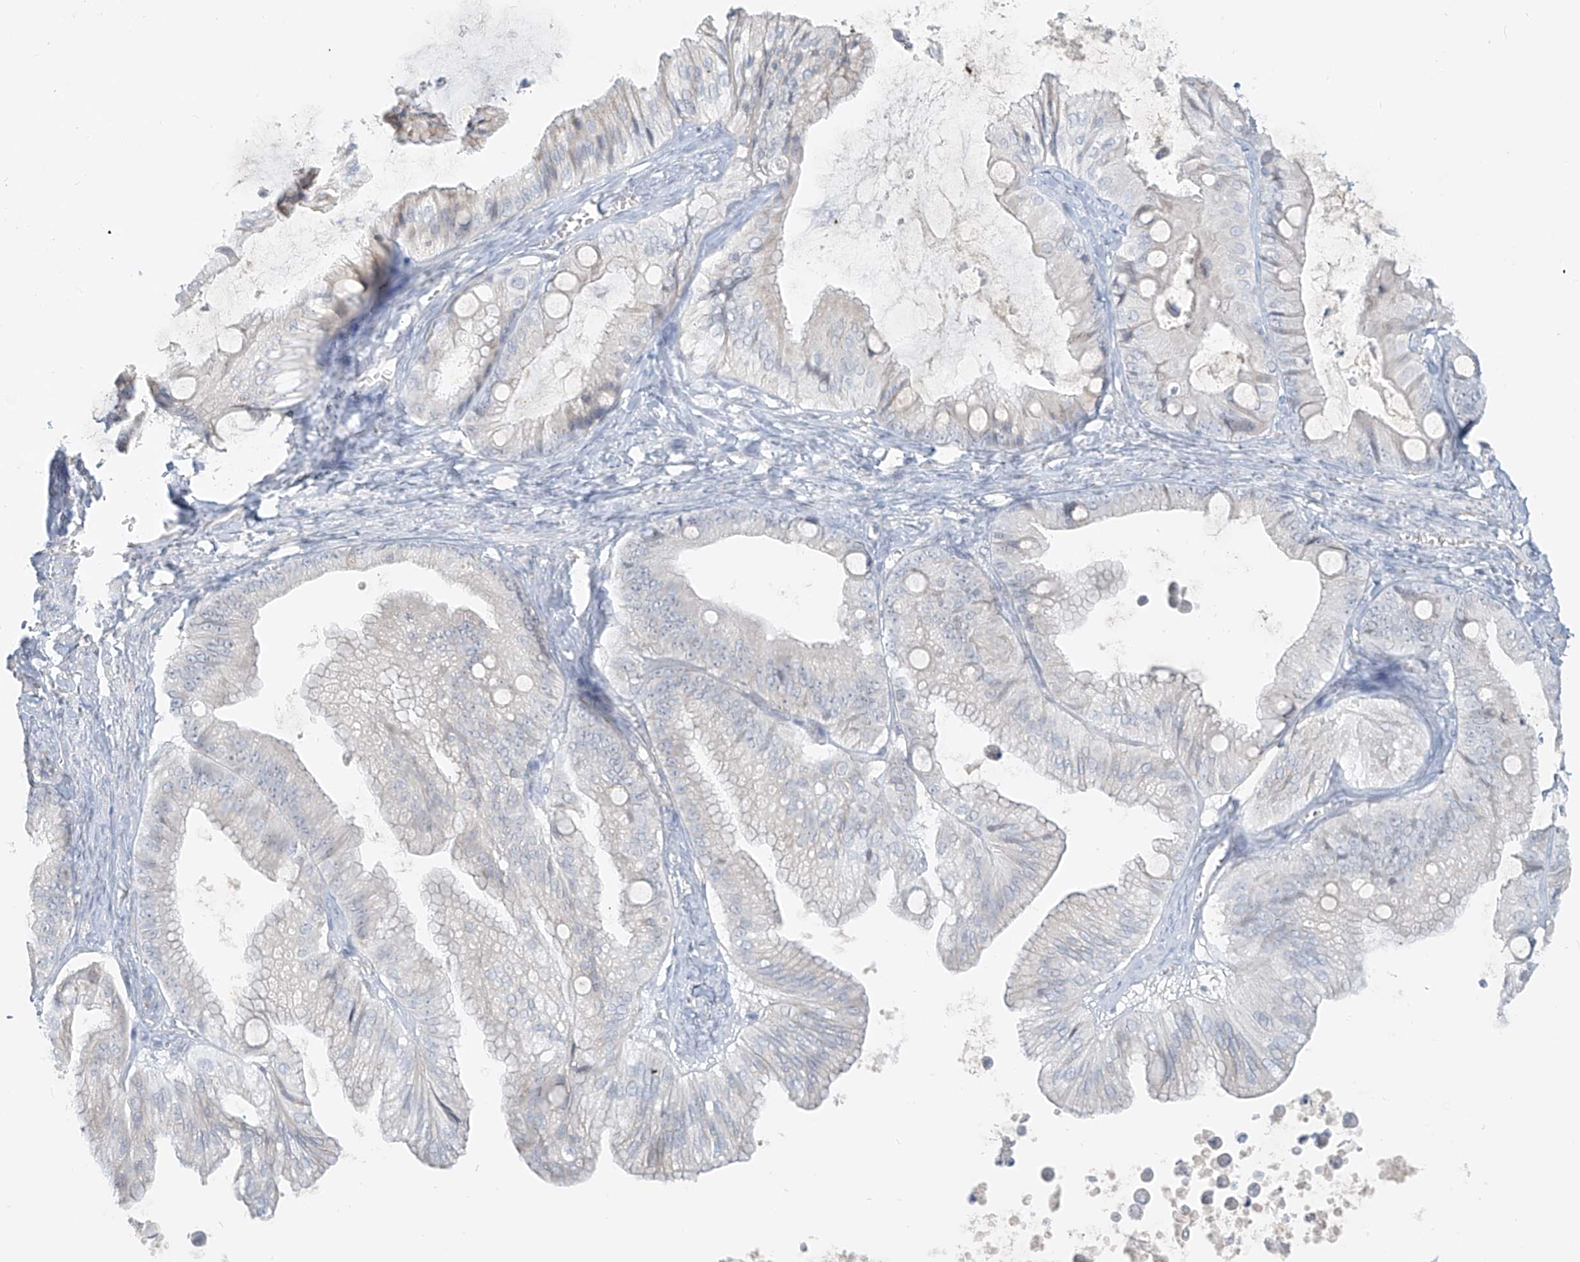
{"staining": {"intensity": "negative", "quantity": "none", "location": "none"}, "tissue": "ovarian cancer", "cell_type": "Tumor cells", "image_type": "cancer", "snomed": [{"axis": "morphology", "description": "Cystadenocarcinoma, mucinous, NOS"}, {"axis": "topography", "description": "Ovary"}], "caption": "There is no significant expression in tumor cells of ovarian mucinous cystadenocarcinoma.", "gene": "C2orf42", "patient": {"sex": "female", "age": 71}}